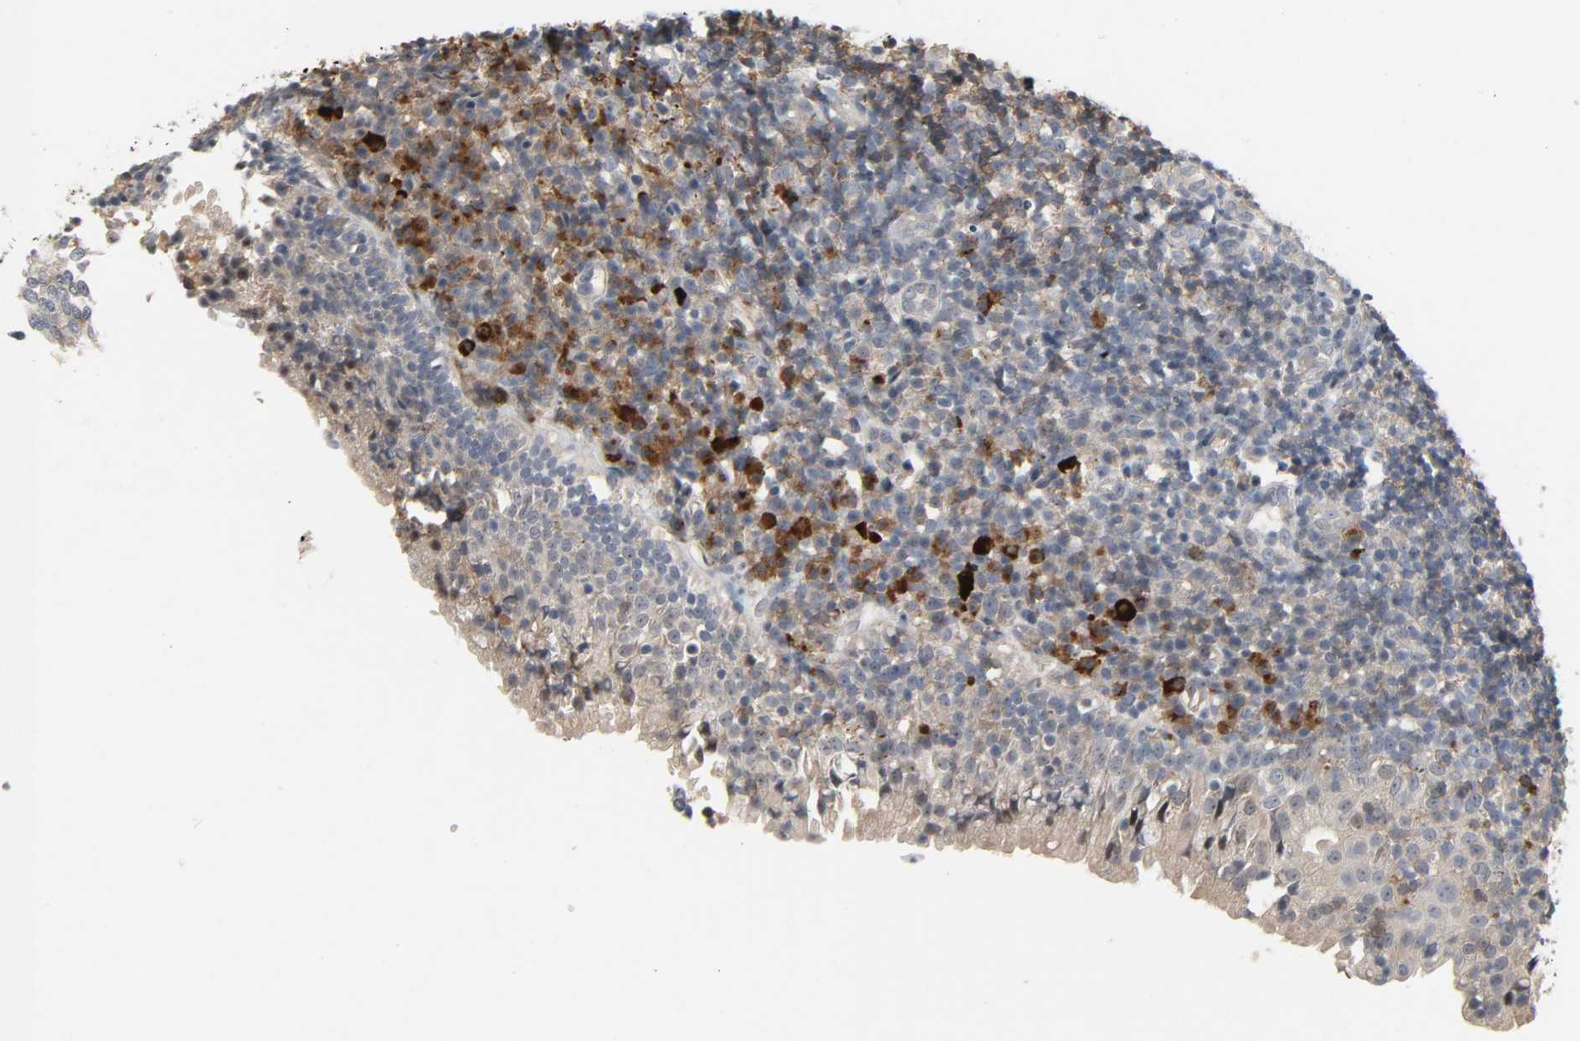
{"staining": {"intensity": "weak", "quantity": "<25%", "location": "cytoplasmic/membranous"}, "tissue": "tonsil", "cell_type": "Germinal center cells", "image_type": "normal", "snomed": [{"axis": "morphology", "description": "Normal tissue, NOS"}, {"axis": "topography", "description": "Tonsil"}], "caption": "Germinal center cells are negative for protein expression in unremarkable human tonsil.", "gene": "CD4", "patient": {"sex": "female", "age": 40}}